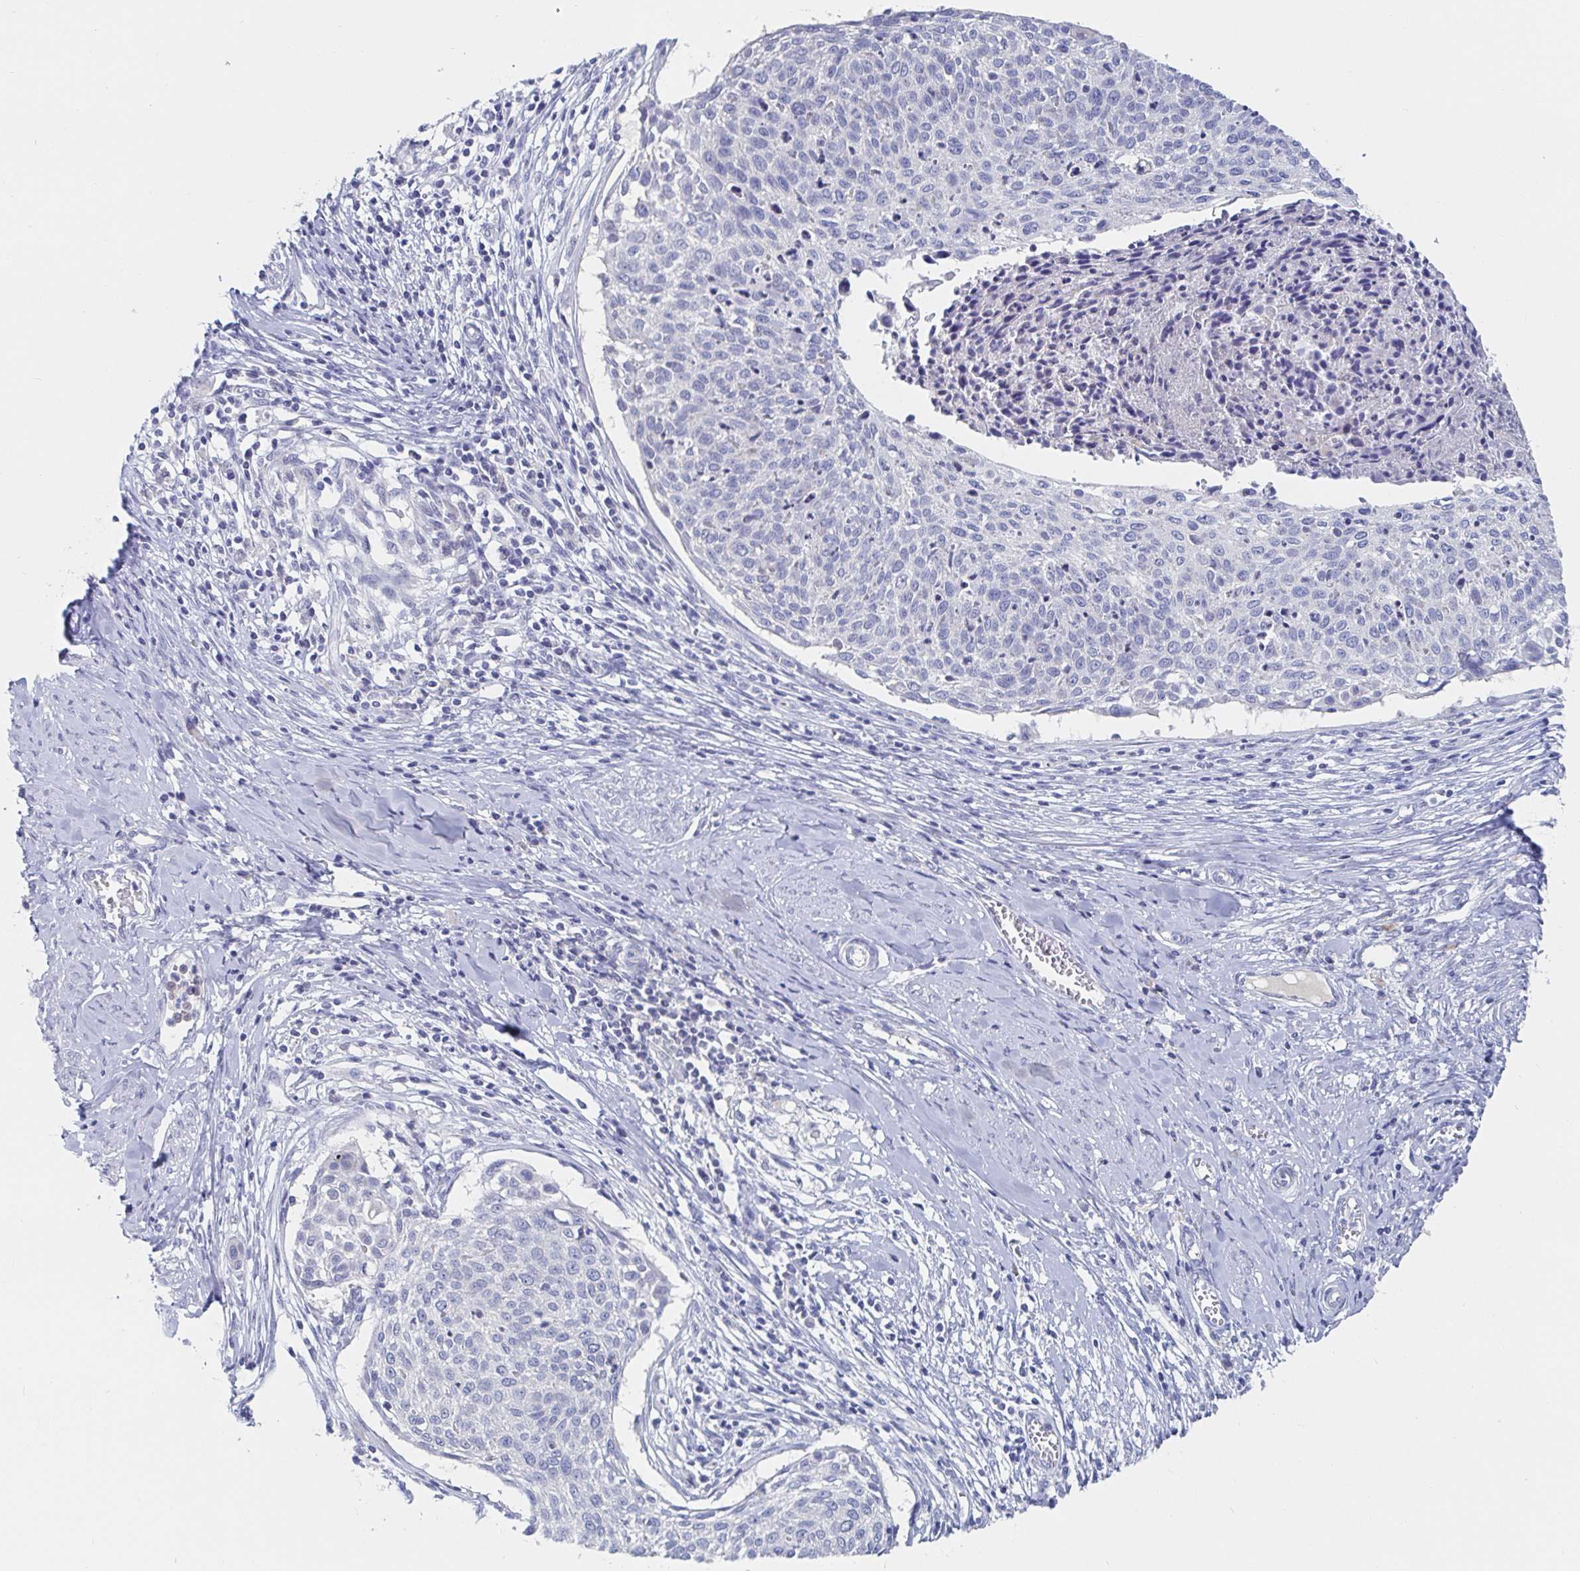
{"staining": {"intensity": "negative", "quantity": "none", "location": "none"}, "tissue": "cervical cancer", "cell_type": "Tumor cells", "image_type": "cancer", "snomed": [{"axis": "morphology", "description": "Squamous cell carcinoma, NOS"}, {"axis": "topography", "description": "Cervix"}], "caption": "Immunohistochemical staining of human cervical cancer (squamous cell carcinoma) reveals no significant expression in tumor cells. Nuclei are stained in blue.", "gene": "ZNF430", "patient": {"sex": "female", "age": 49}}